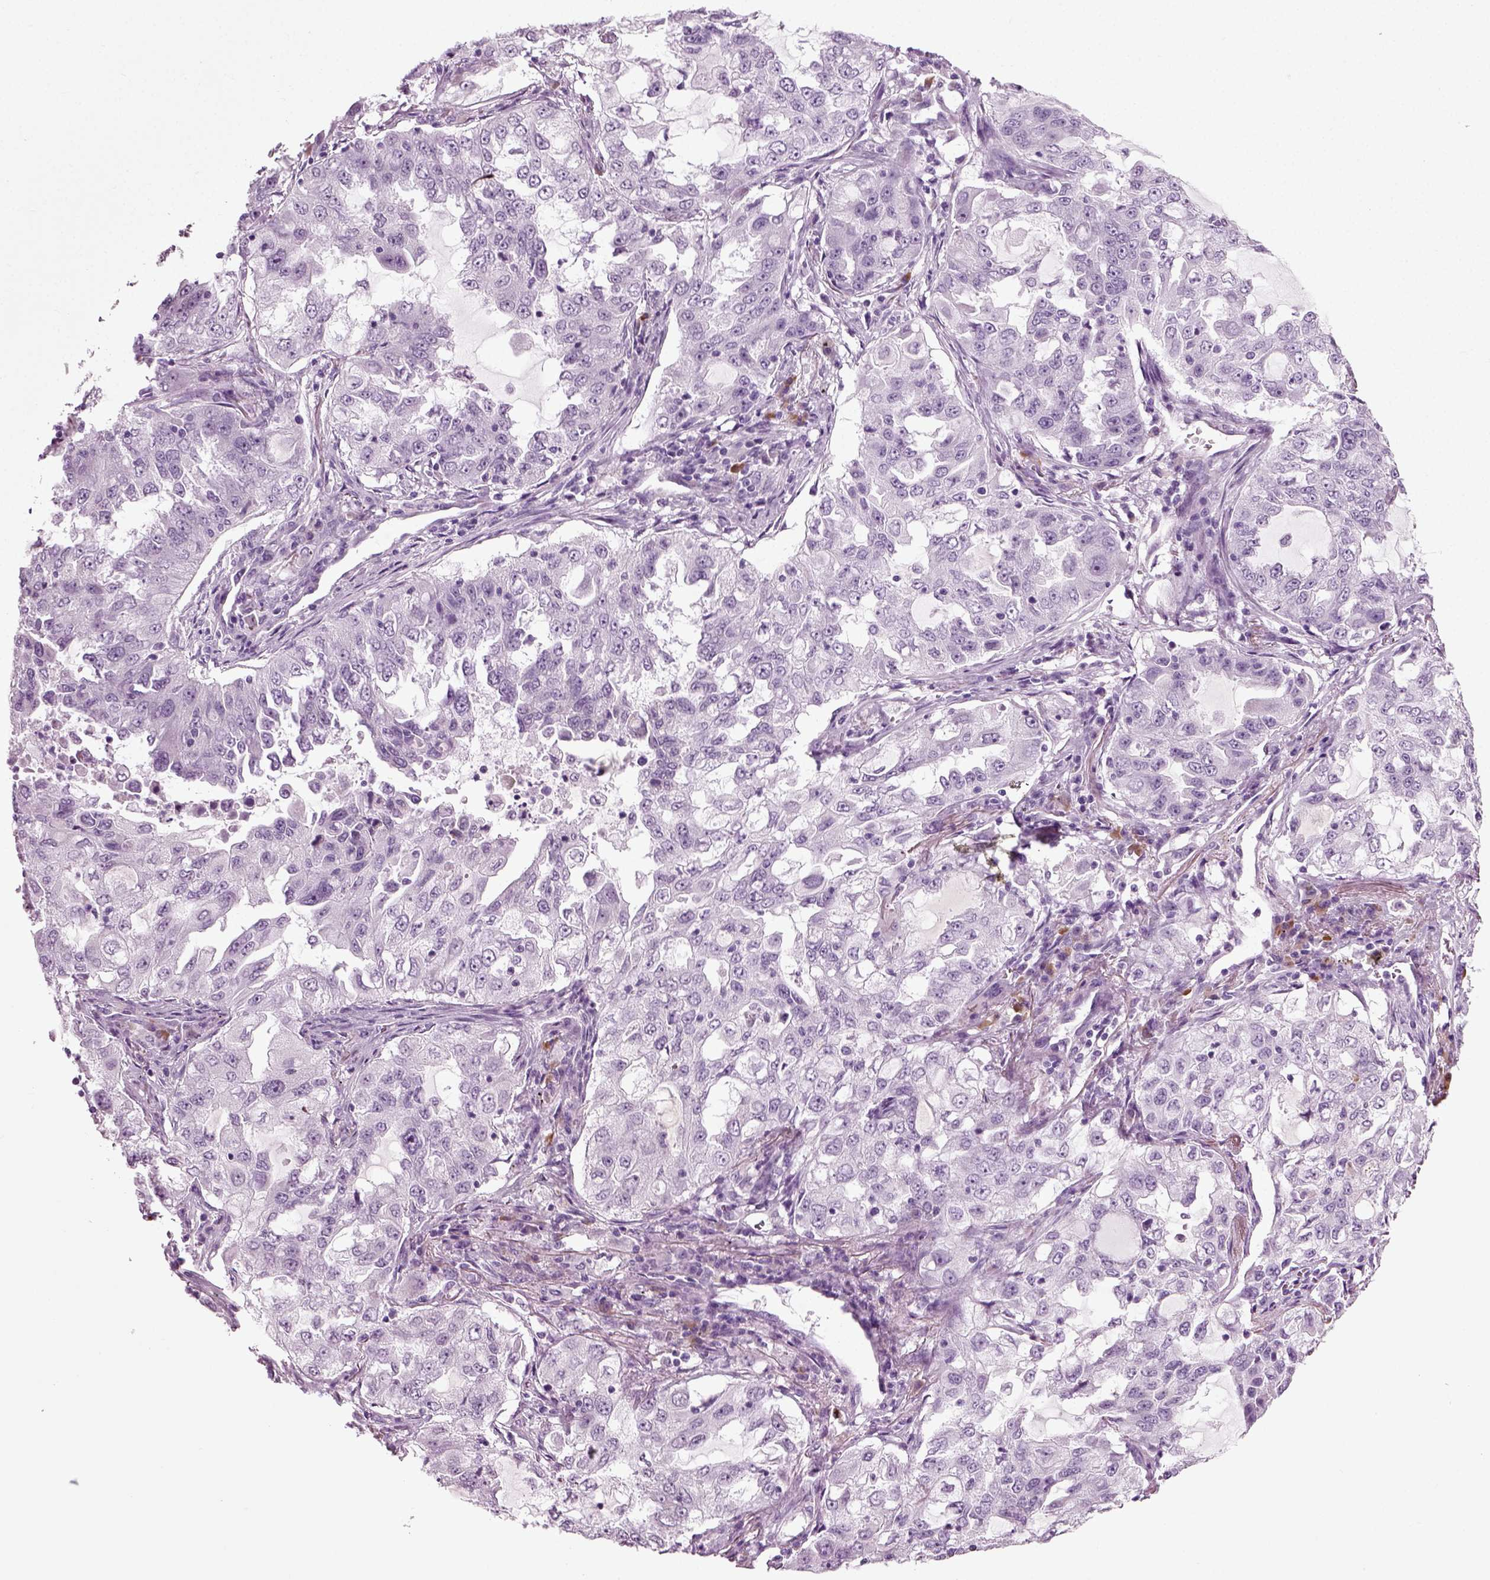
{"staining": {"intensity": "negative", "quantity": "none", "location": "none"}, "tissue": "lung cancer", "cell_type": "Tumor cells", "image_type": "cancer", "snomed": [{"axis": "morphology", "description": "Adenocarcinoma, NOS"}, {"axis": "topography", "description": "Lung"}], "caption": "Histopathology image shows no protein expression in tumor cells of lung cancer tissue. The staining was performed using DAB to visualize the protein expression in brown, while the nuclei were stained in blue with hematoxylin (Magnification: 20x).", "gene": "PRLH", "patient": {"sex": "female", "age": 61}}